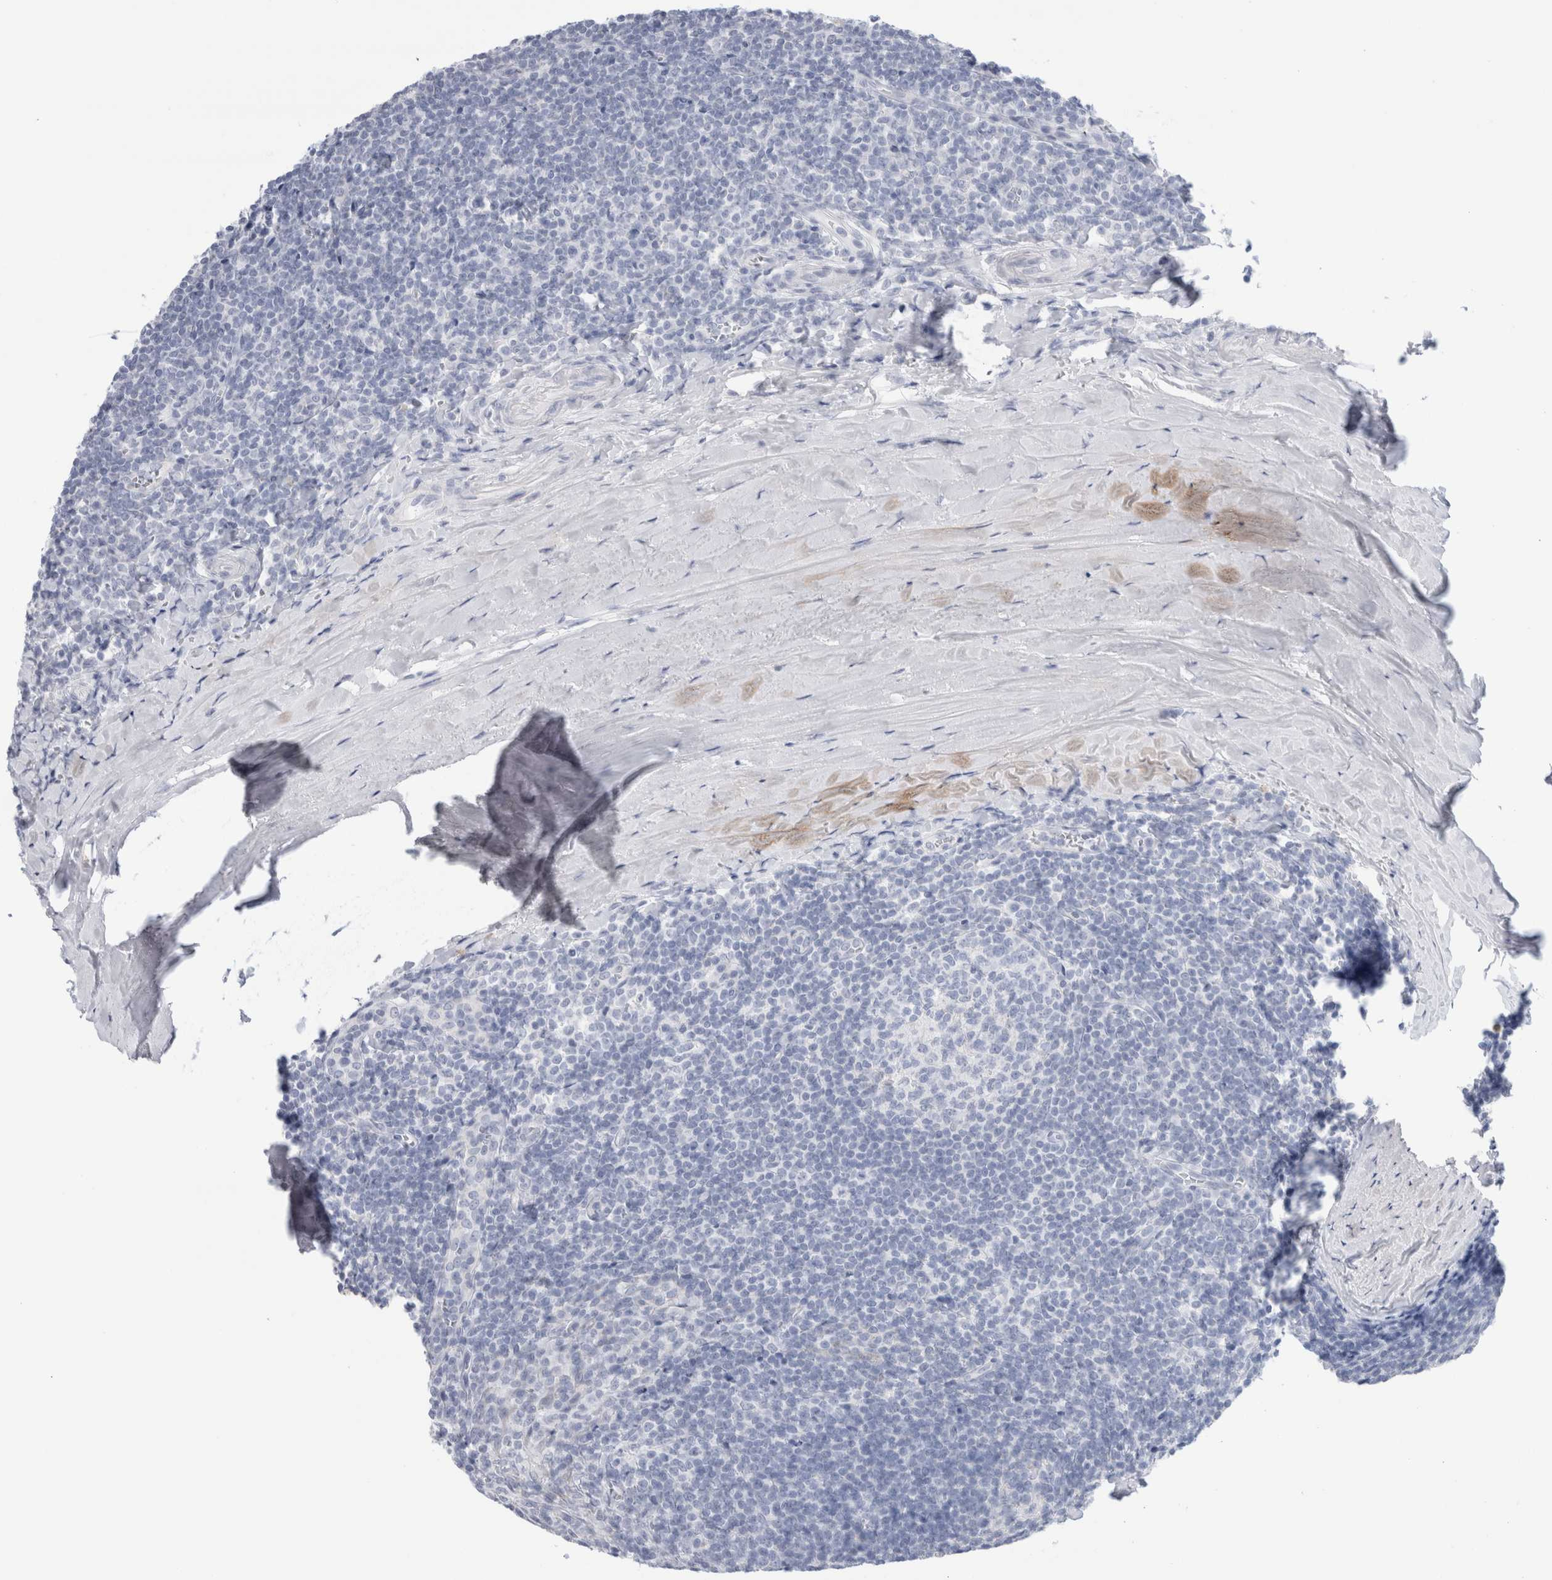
{"staining": {"intensity": "negative", "quantity": "none", "location": "none"}, "tissue": "tonsil", "cell_type": "Germinal center cells", "image_type": "normal", "snomed": [{"axis": "morphology", "description": "Normal tissue, NOS"}, {"axis": "topography", "description": "Tonsil"}], "caption": "The immunohistochemistry (IHC) photomicrograph has no significant staining in germinal center cells of tonsil. (DAB IHC, high magnification).", "gene": "ECHDC2", "patient": {"sex": "male", "age": 37}}